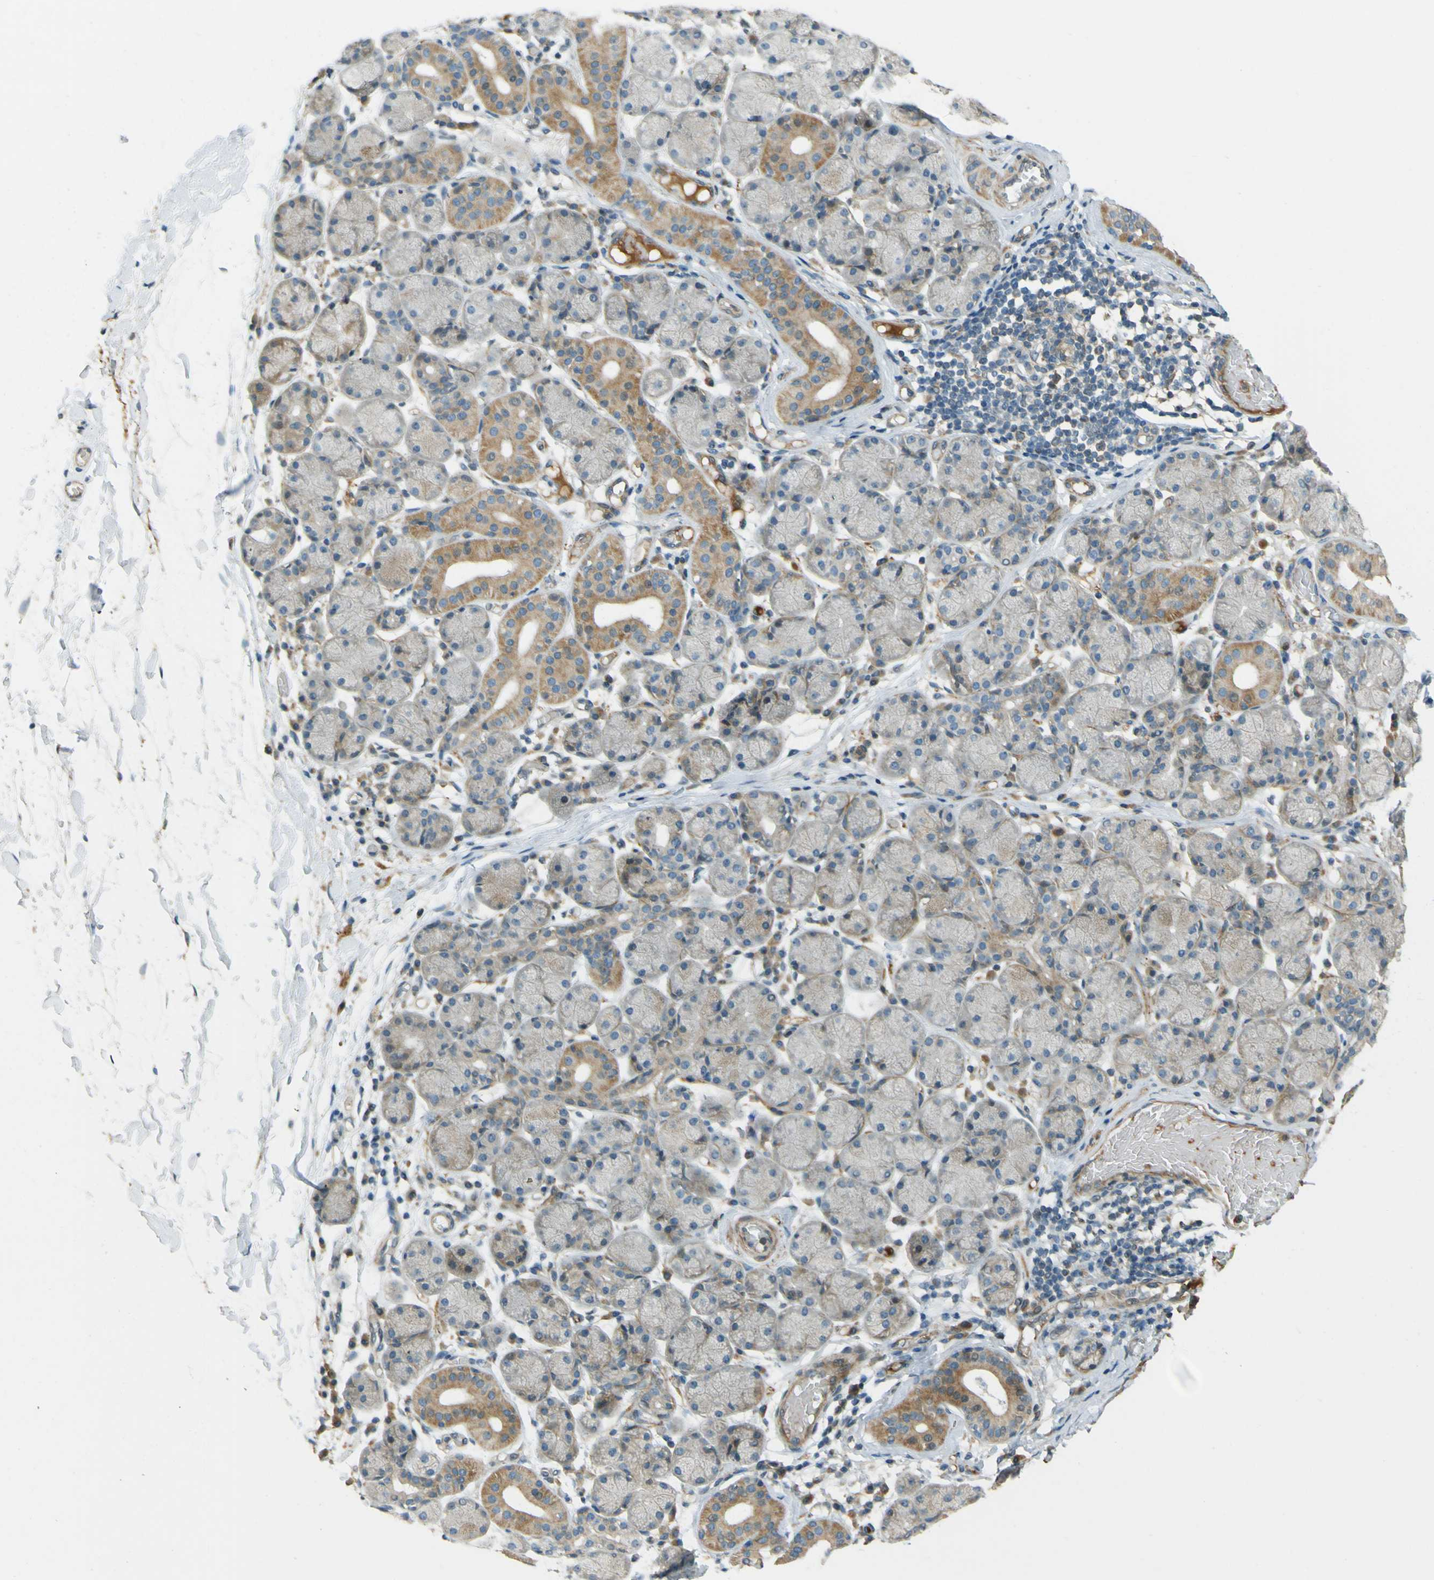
{"staining": {"intensity": "moderate", "quantity": "25%-75%", "location": "cytoplasmic/membranous"}, "tissue": "salivary gland", "cell_type": "Glandular cells", "image_type": "normal", "snomed": [{"axis": "morphology", "description": "Normal tissue, NOS"}, {"axis": "topography", "description": "Salivary gland"}], "caption": "A brown stain labels moderate cytoplasmic/membranous positivity of a protein in glandular cells of normal human salivary gland. (IHC, brightfield microscopy, high magnification).", "gene": "LPCAT1", "patient": {"sex": "female", "age": 24}}